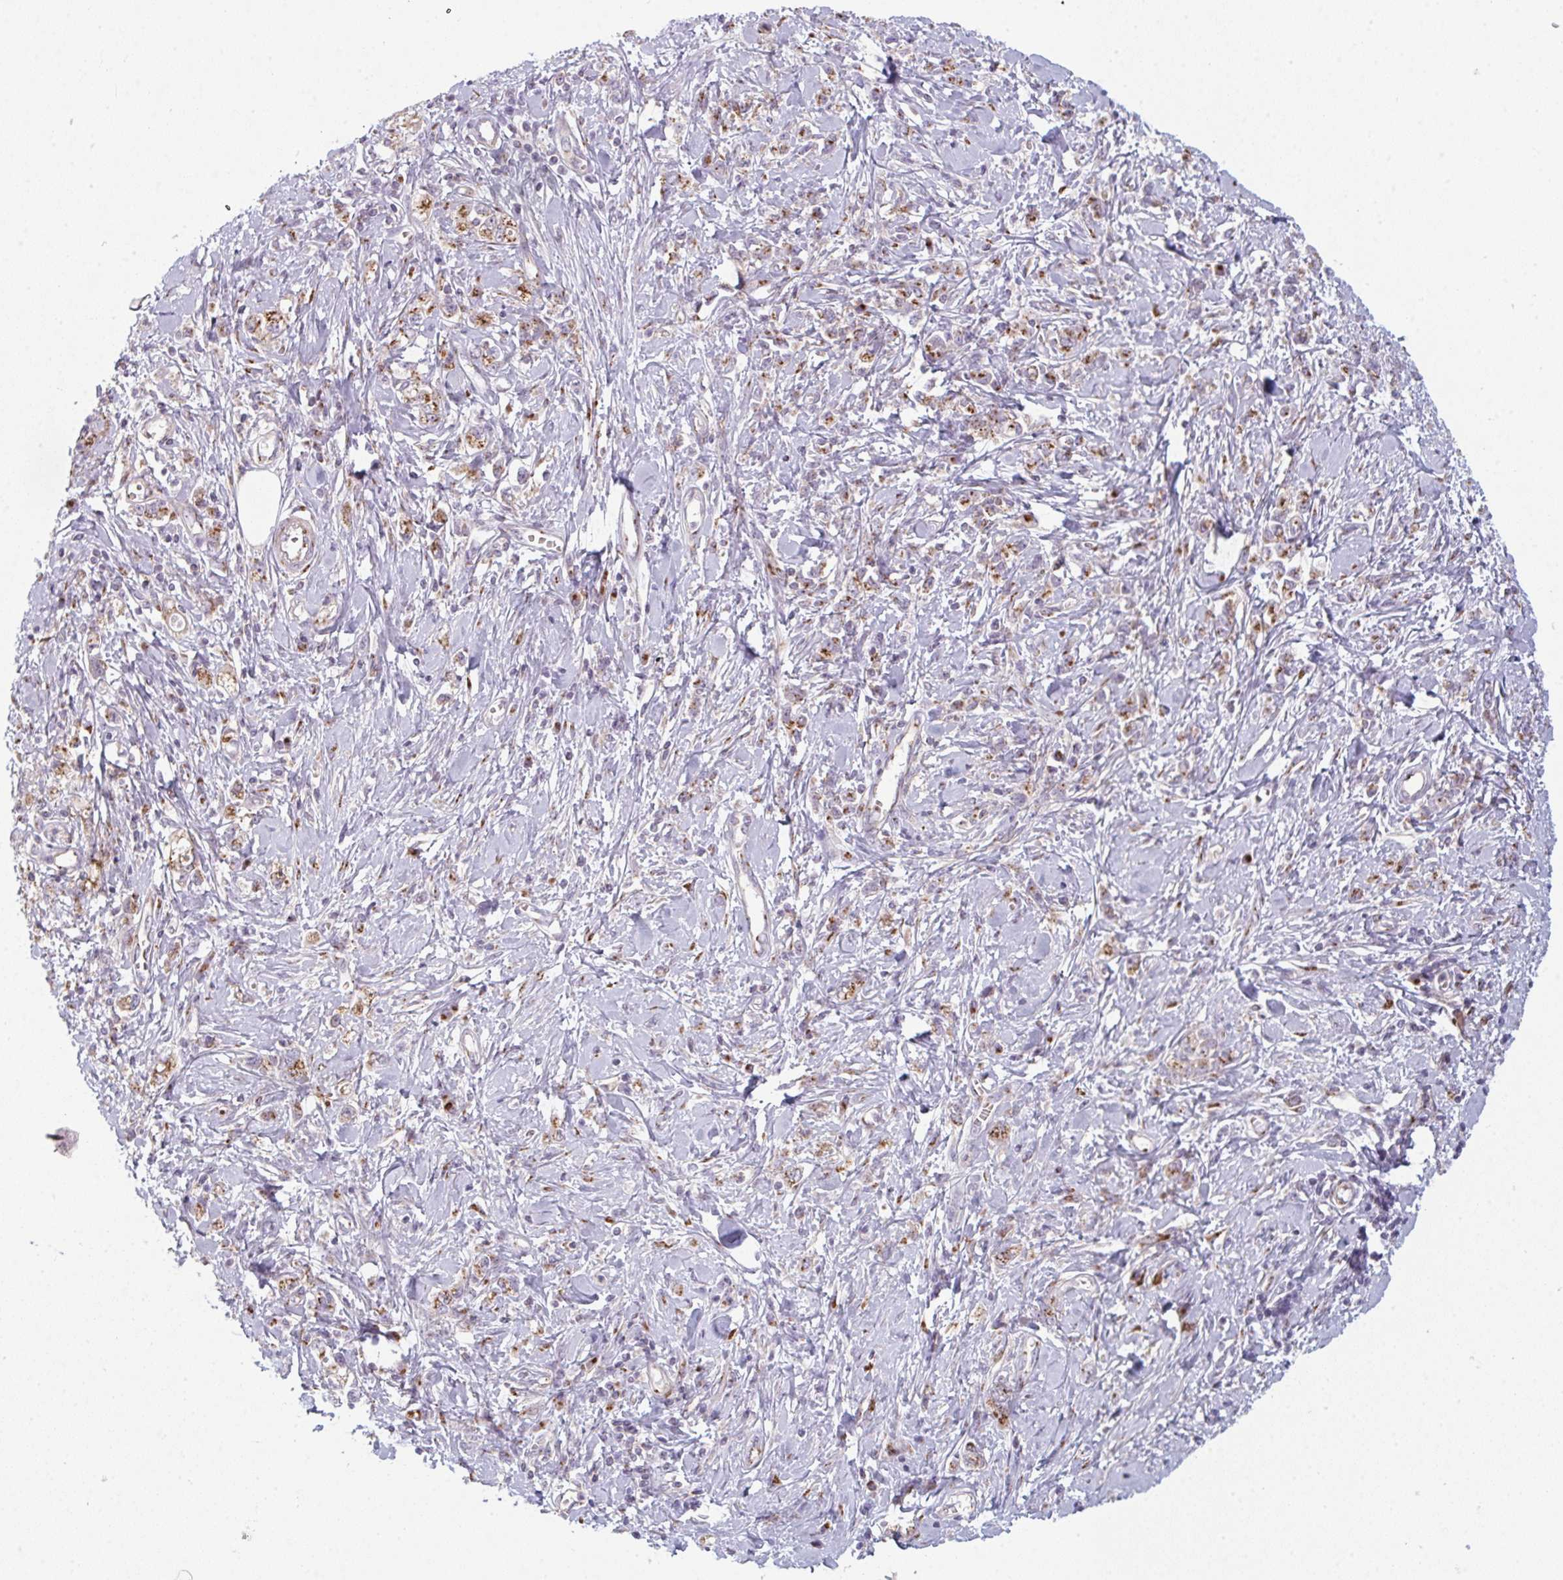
{"staining": {"intensity": "moderate", "quantity": ">75%", "location": "cytoplasmic/membranous"}, "tissue": "stomach cancer", "cell_type": "Tumor cells", "image_type": "cancer", "snomed": [{"axis": "morphology", "description": "Adenocarcinoma, NOS"}, {"axis": "topography", "description": "Stomach"}], "caption": "This image demonstrates immunohistochemistry staining of human stomach cancer (adenocarcinoma), with medium moderate cytoplasmic/membranous expression in about >75% of tumor cells.", "gene": "GVQW3", "patient": {"sex": "female", "age": 76}}